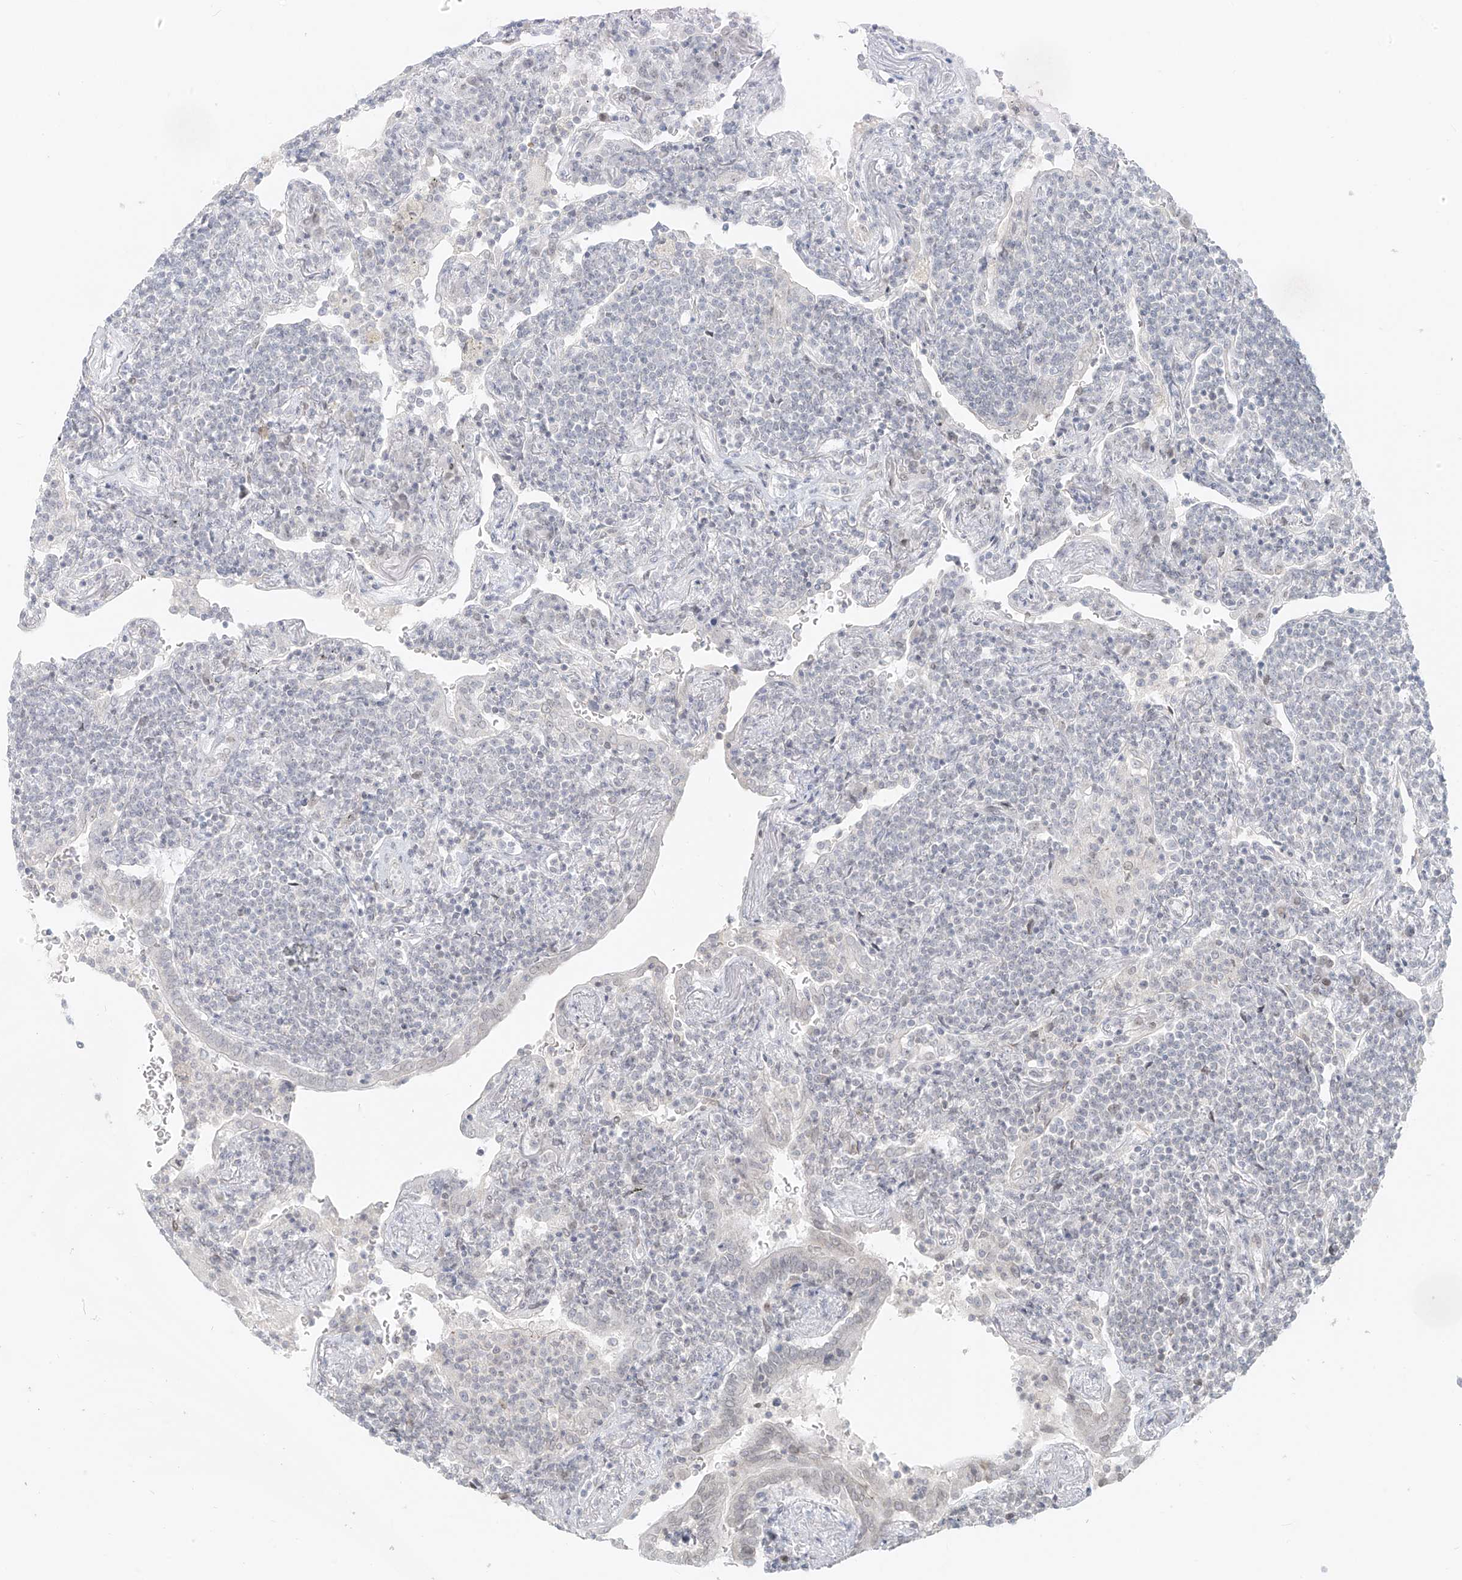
{"staining": {"intensity": "negative", "quantity": "none", "location": "none"}, "tissue": "lymphoma", "cell_type": "Tumor cells", "image_type": "cancer", "snomed": [{"axis": "morphology", "description": "Malignant lymphoma, non-Hodgkin's type, Low grade"}, {"axis": "topography", "description": "Lung"}], "caption": "Immunohistochemical staining of human lymphoma shows no significant expression in tumor cells.", "gene": "OSBPL7", "patient": {"sex": "female", "age": 71}}